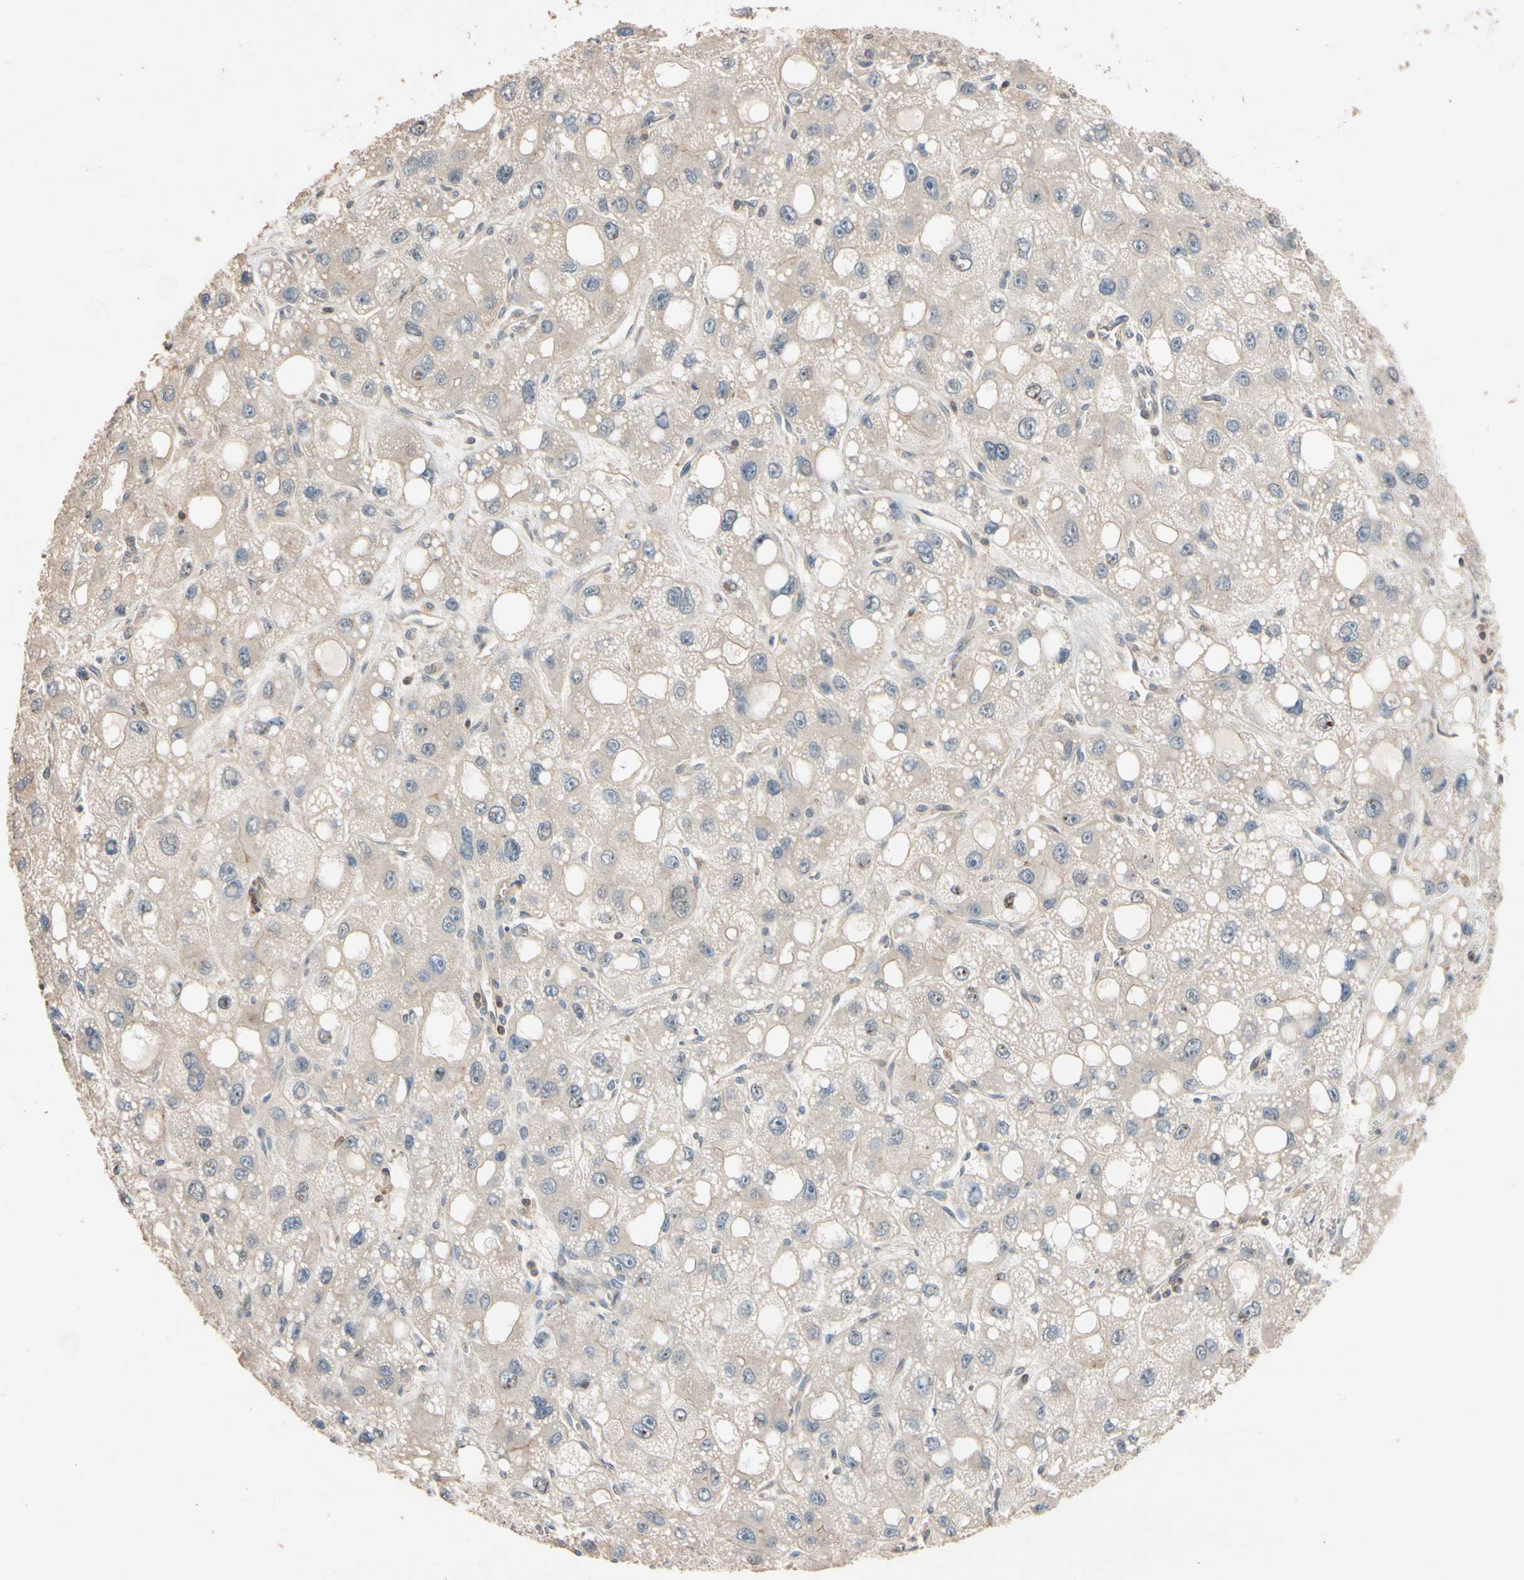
{"staining": {"intensity": "negative", "quantity": "none", "location": "none"}, "tissue": "liver cancer", "cell_type": "Tumor cells", "image_type": "cancer", "snomed": [{"axis": "morphology", "description": "Carcinoma, Hepatocellular, NOS"}, {"axis": "topography", "description": "Liver"}], "caption": "An image of liver hepatocellular carcinoma stained for a protein shows no brown staining in tumor cells.", "gene": "MAP3K7", "patient": {"sex": "male", "age": 55}}